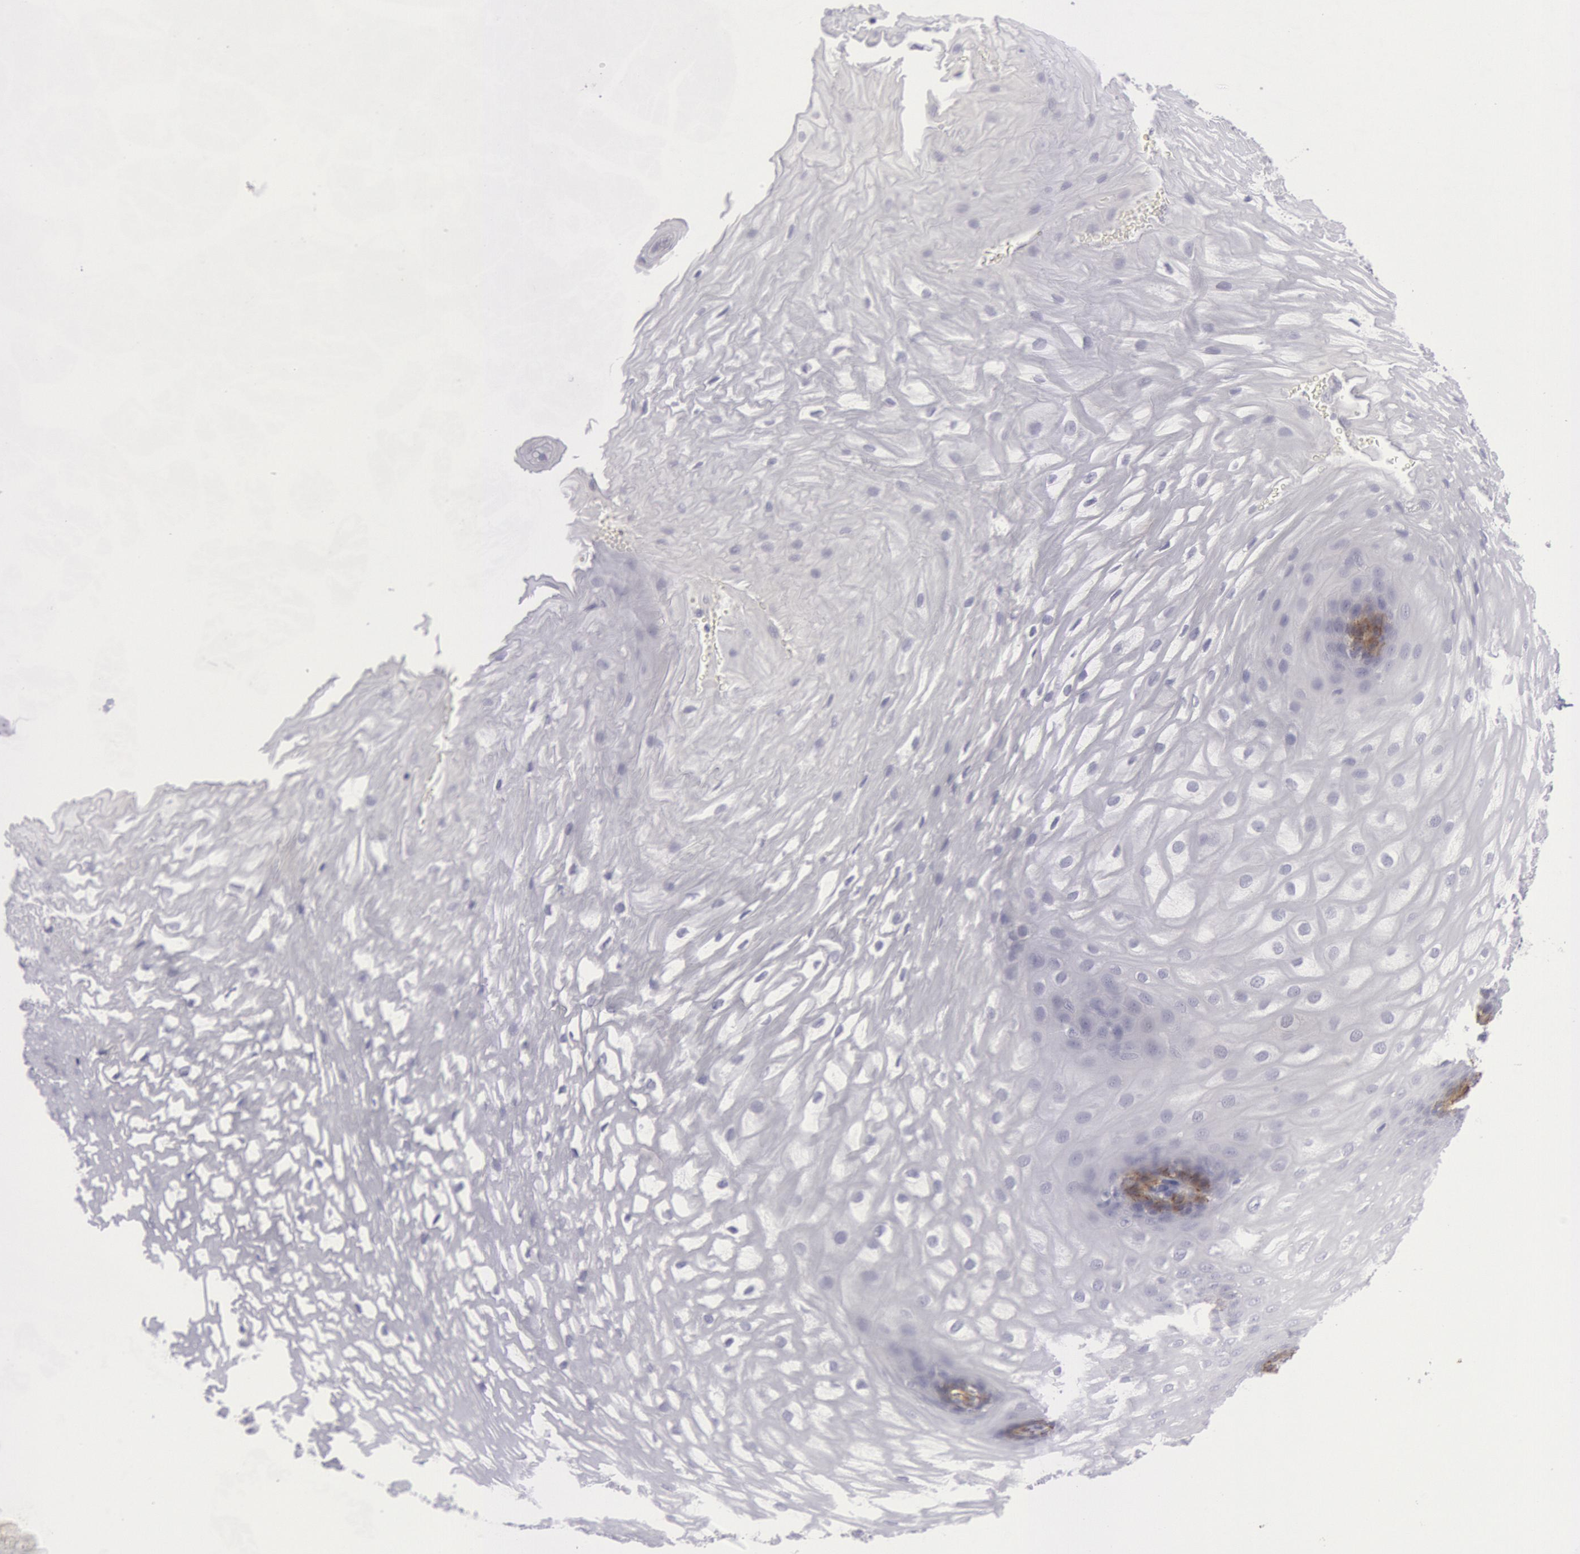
{"staining": {"intensity": "moderate", "quantity": "<25%", "location": "cytoplasmic/membranous"}, "tissue": "esophagus", "cell_type": "Squamous epithelial cells", "image_type": "normal", "snomed": [{"axis": "morphology", "description": "Normal tissue, NOS"}, {"axis": "morphology", "description": "Adenocarcinoma, NOS"}, {"axis": "topography", "description": "Esophagus"}, {"axis": "topography", "description": "Stomach"}], "caption": "Moderate cytoplasmic/membranous positivity for a protein is appreciated in about <25% of squamous epithelial cells of normal esophagus using immunohistochemistry.", "gene": "CDH13", "patient": {"sex": "male", "age": 62}}